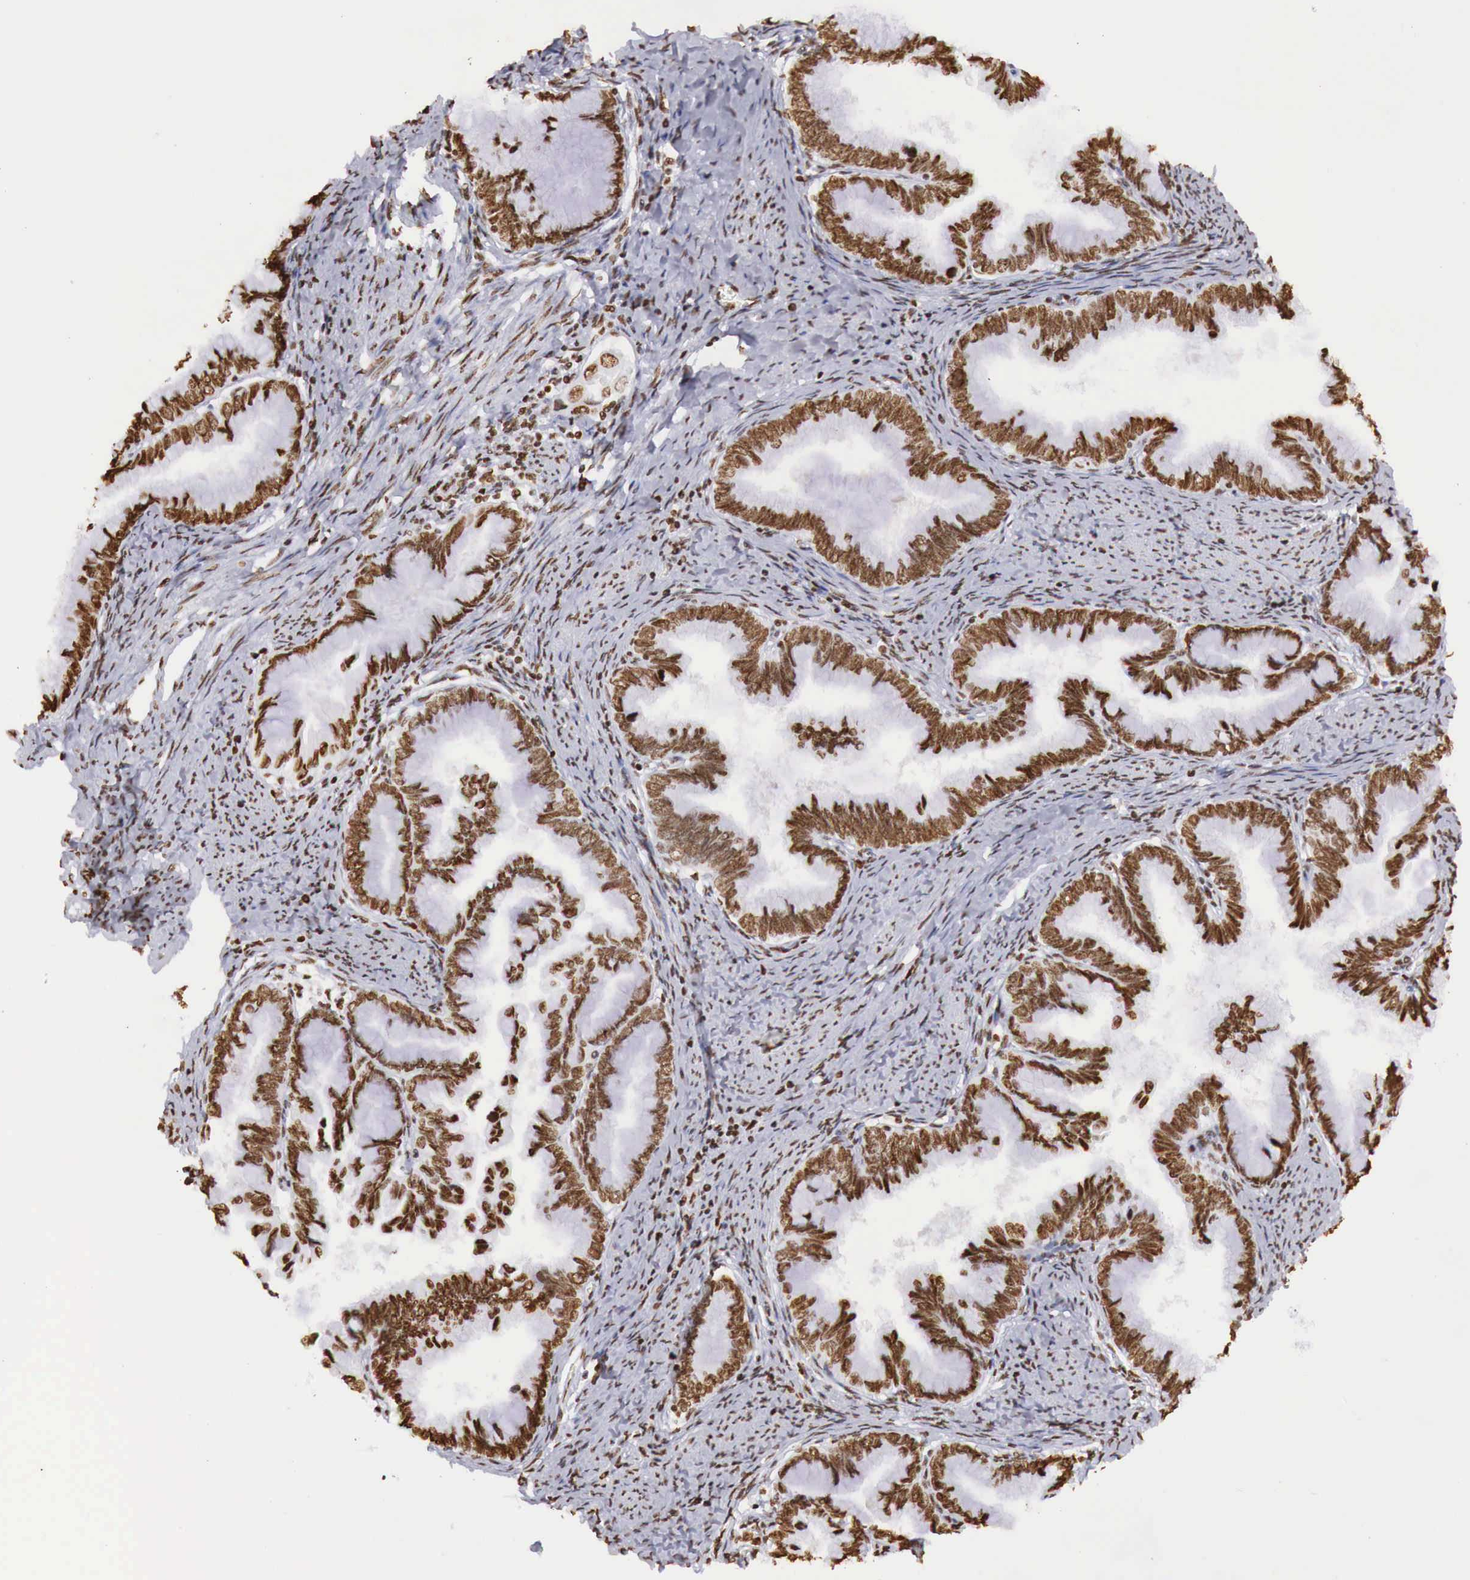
{"staining": {"intensity": "strong", "quantity": ">75%", "location": "nuclear"}, "tissue": "cervical cancer", "cell_type": "Tumor cells", "image_type": "cancer", "snomed": [{"axis": "morphology", "description": "Adenocarcinoma, NOS"}, {"axis": "topography", "description": "Cervix"}], "caption": "Adenocarcinoma (cervical) tissue shows strong nuclear positivity in approximately >75% of tumor cells, visualized by immunohistochemistry.", "gene": "DKC1", "patient": {"sex": "female", "age": 49}}